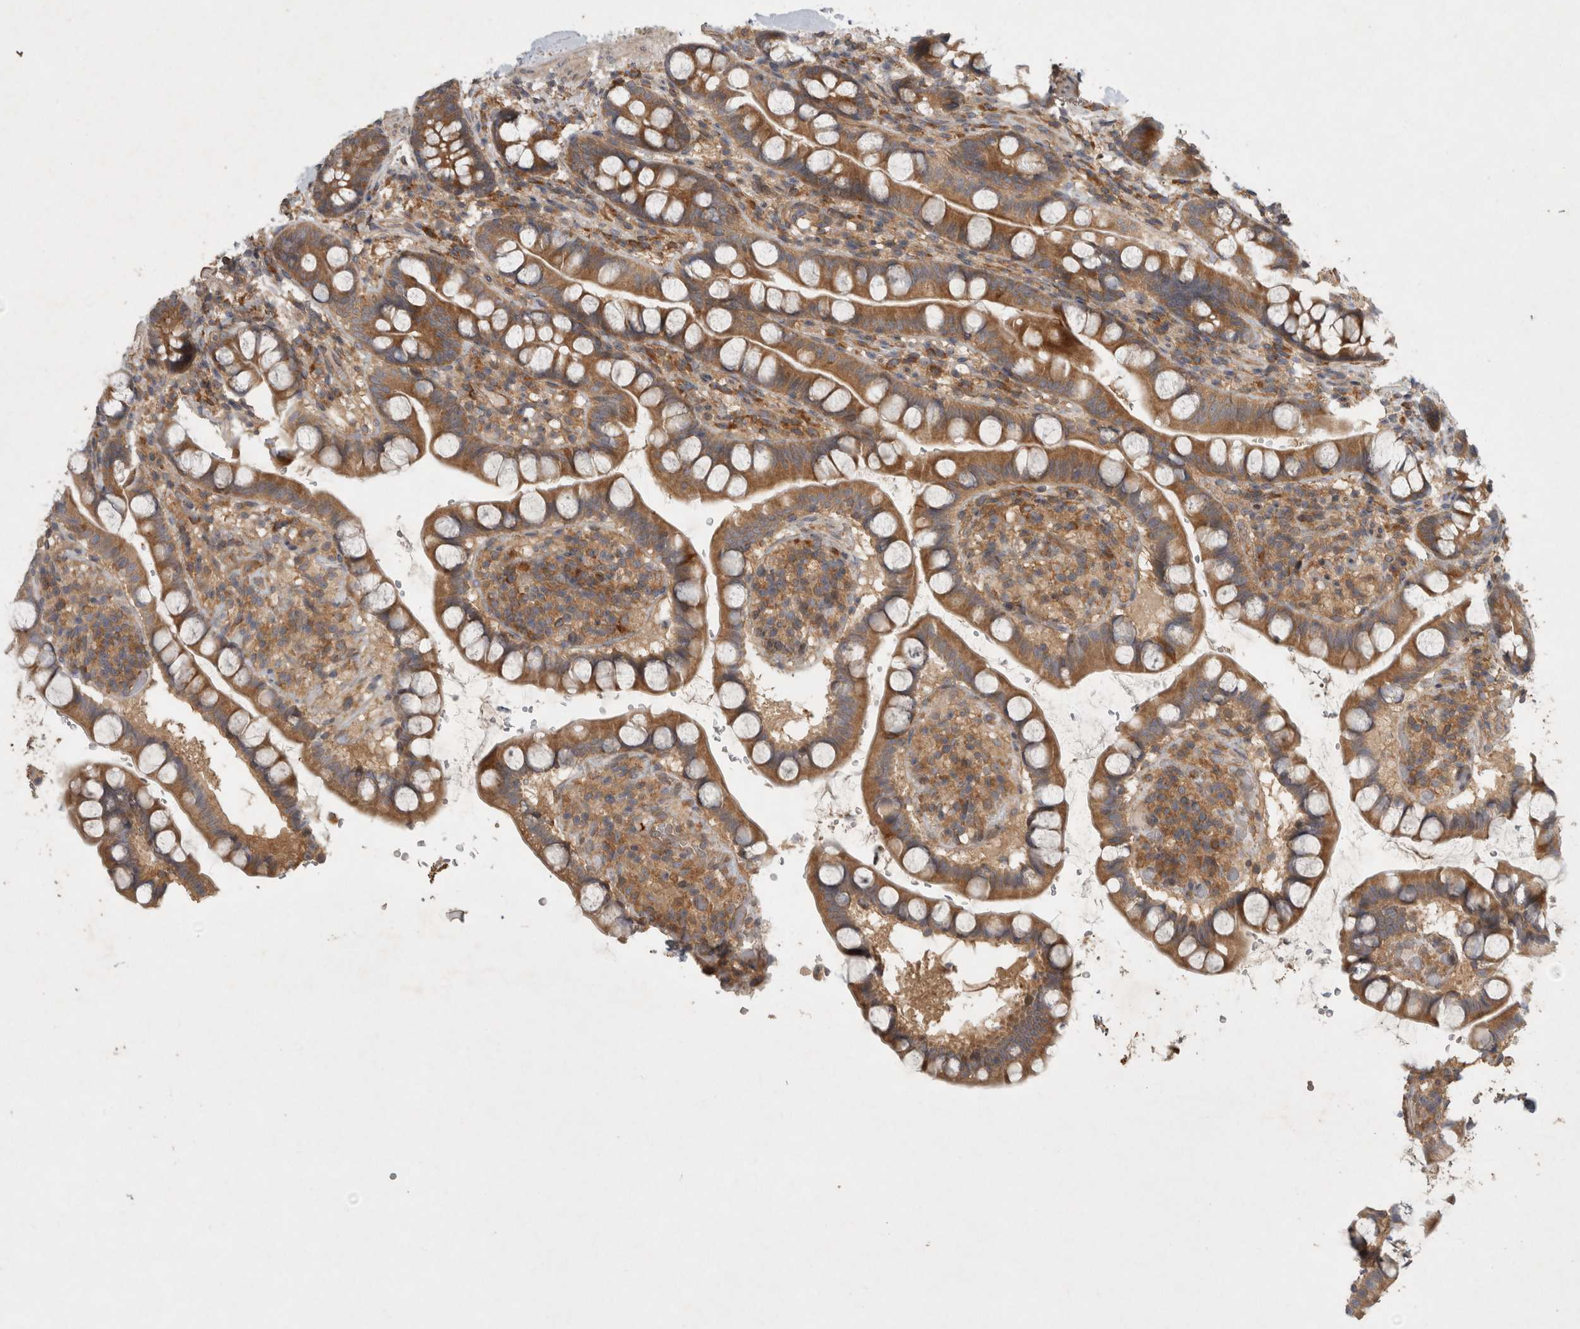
{"staining": {"intensity": "moderate", "quantity": ">75%", "location": "cytoplasmic/membranous"}, "tissue": "small intestine", "cell_type": "Glandular cells", "image_type": "normal", "snomed": [{"axis": "morphology", "description": "Normal tissue, NOS"}, {"axis": "topography", "description": "Smooth muscle"}, {"axis": "topography", "description": "Small intestine"}], "caption": "An image showing moderate cytoplasmic/membranous staining in approximately >75% of glandular cells in unremarkable small intestine, as visualized by brown immunohistochemical staining.", "gene": "VEPH1", "patient": {"sex": "female", "age": 84}}